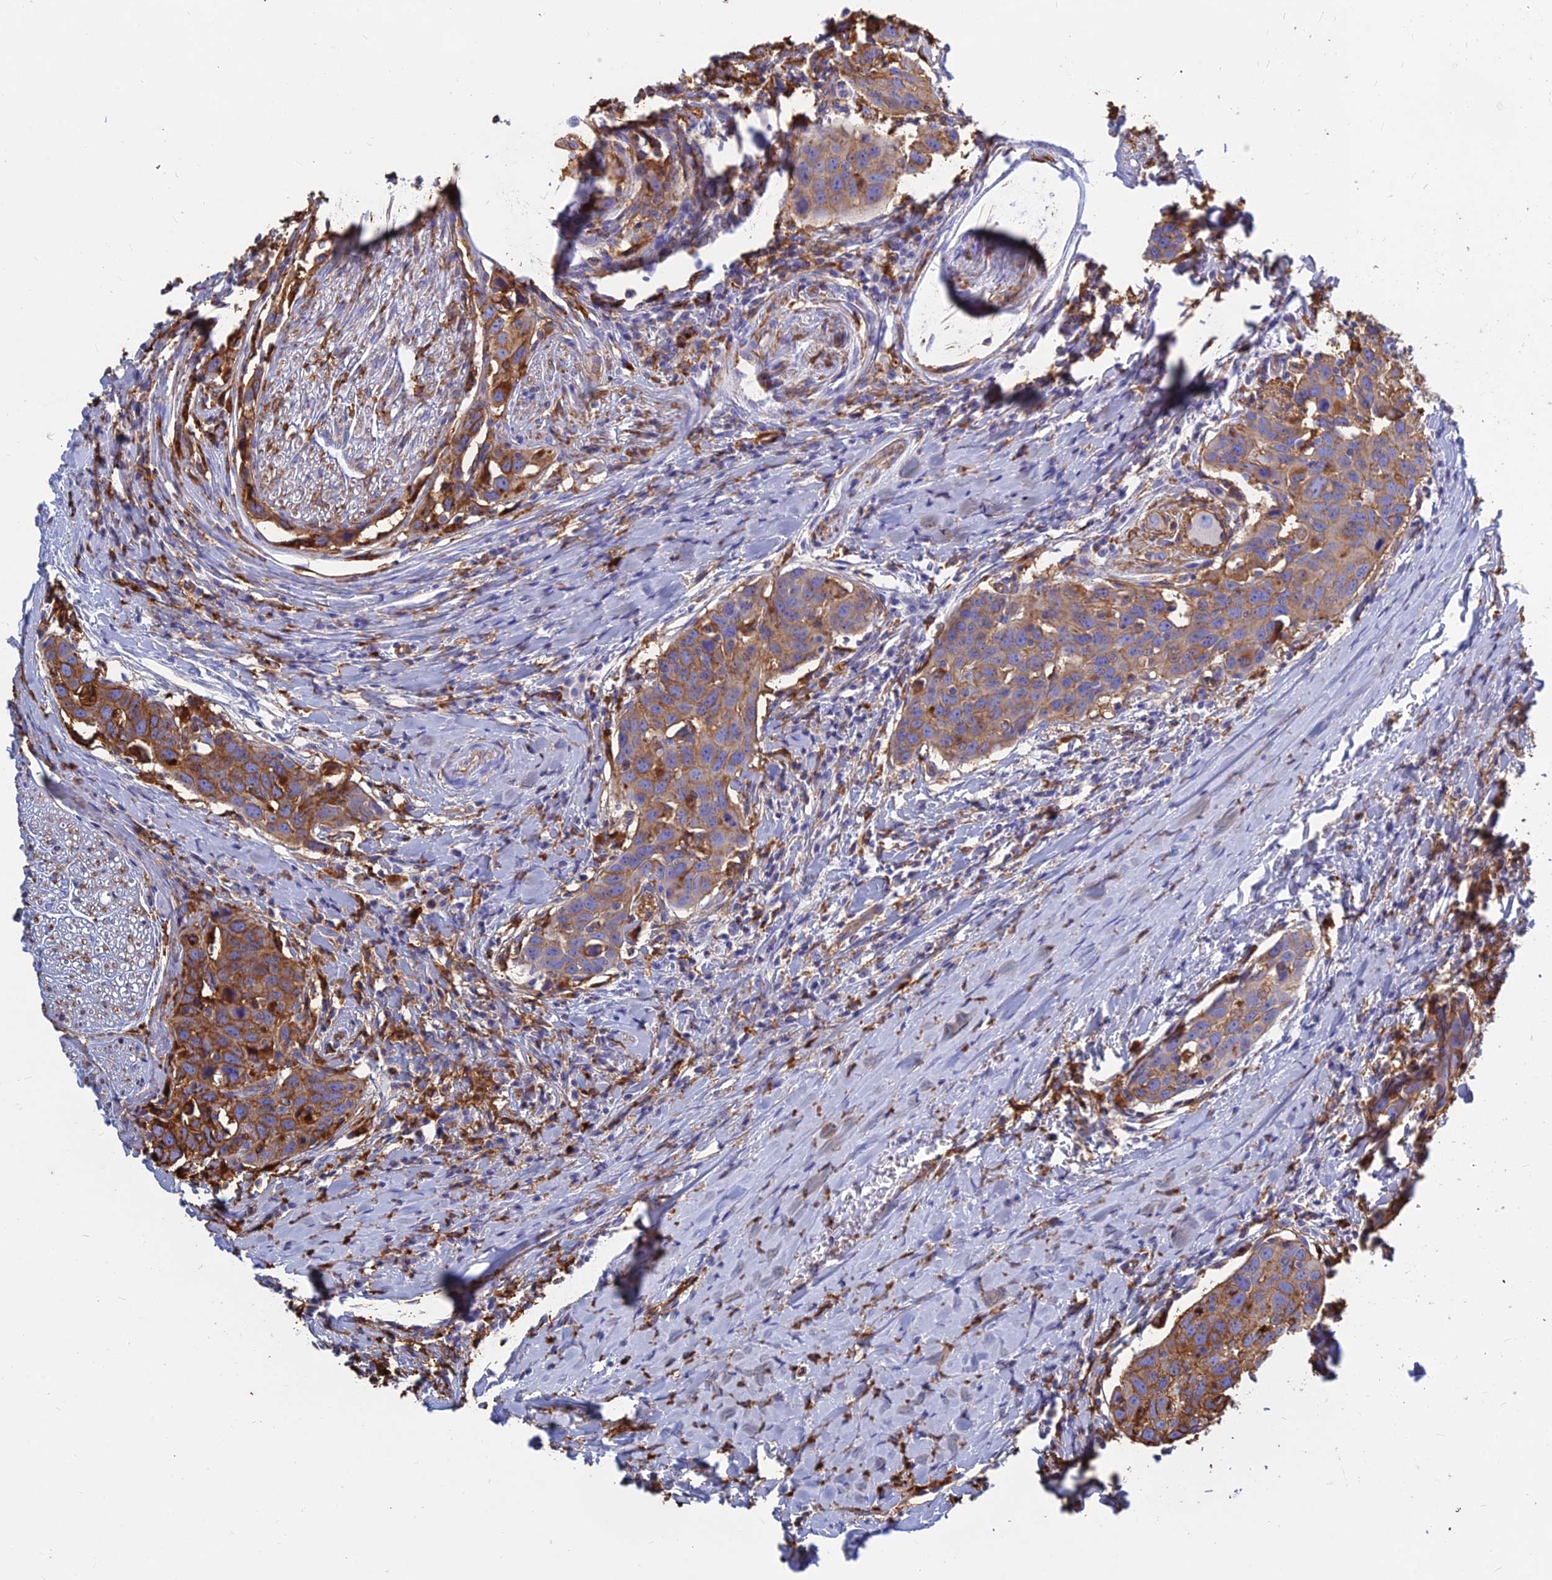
{"staining": {"intensity": "moderate", "quantity": ">75%", "location": "cytoplasmic/membranous"}, "tissue": "head and neck cancer", "cell_type": "Tumor cells", "image_type": "cancer", "snomed": [{"axis": "morphology", "description": "Squamous cell carcinoma, NOS"}, {"axis": "topography", "description": "Oral tissue"}, {"axis": "topography", "description": "Head-Neck"}], "caption": "Immunohistochemical staining of human head and neck cancer (squamous cell carcinoma) demonstrates medium levels of moderate cytoplasmic/membranous positivity in approximately >75% of tumor cells.", "gene": "HLA-DRB1", "patient": {"sex": "female", "age": 50}}